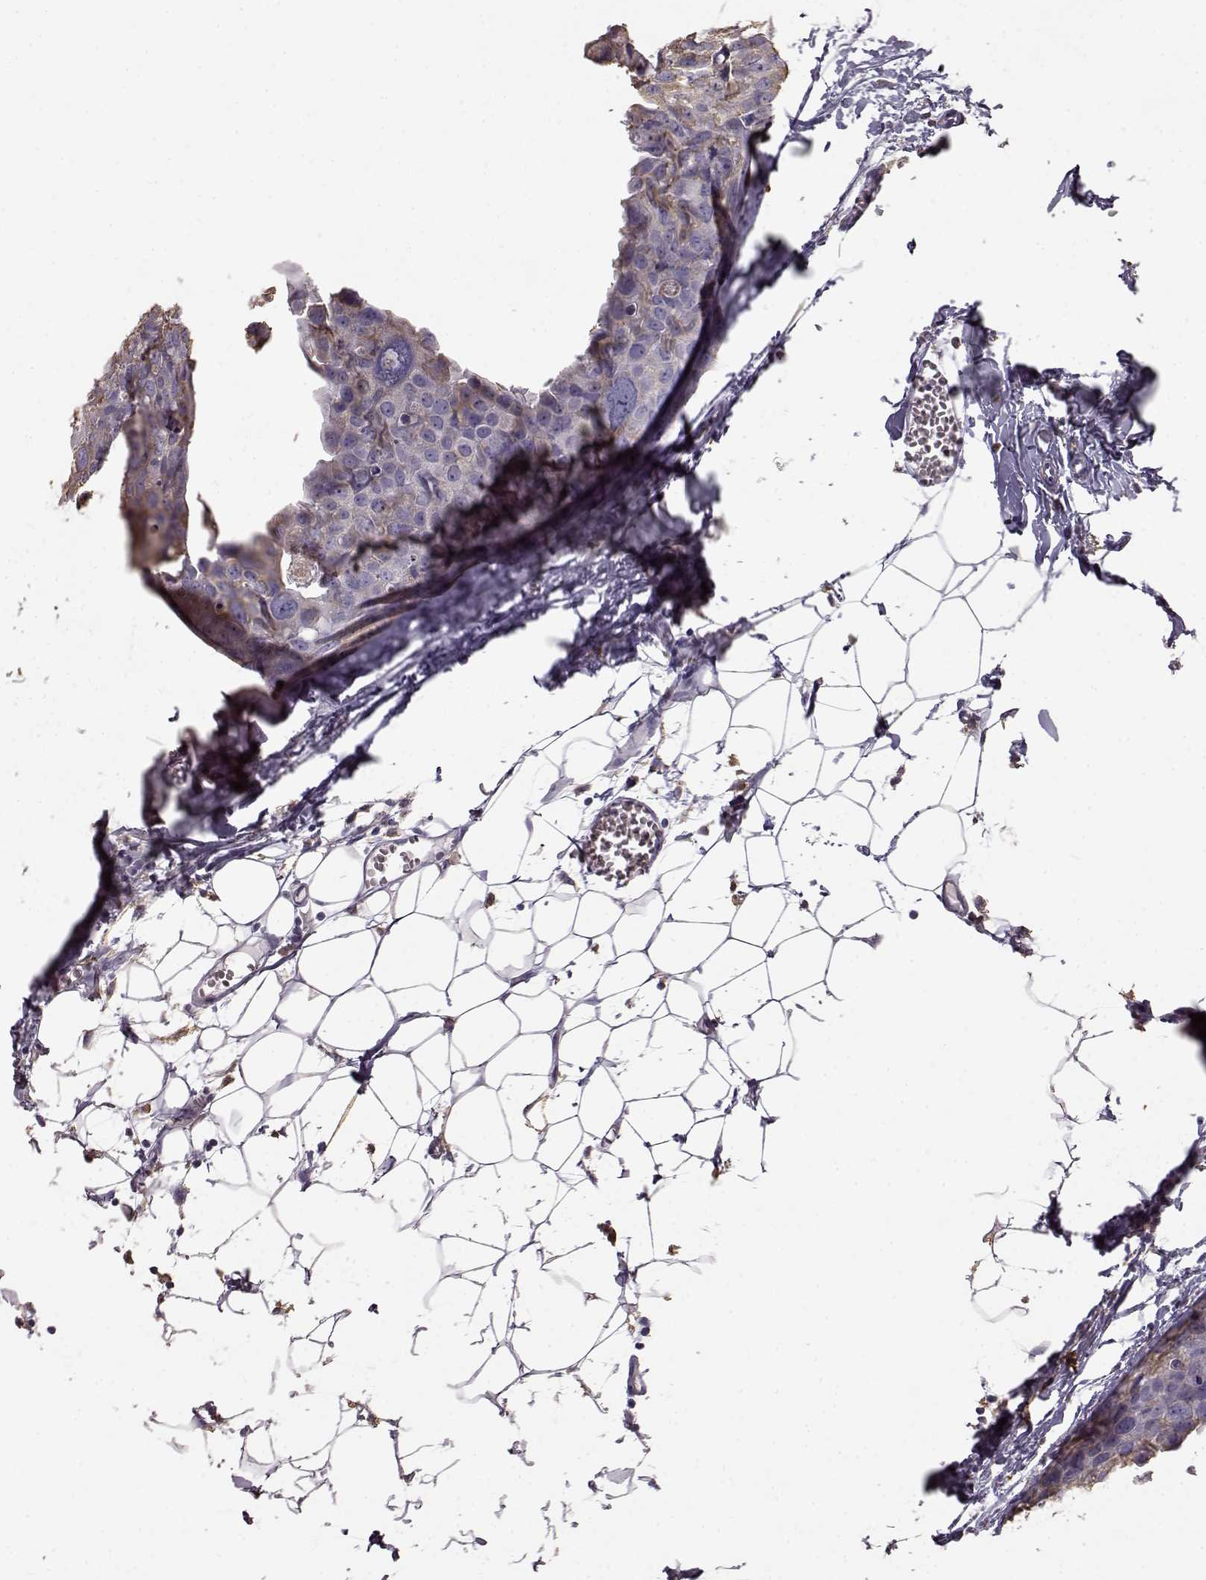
{"staining": {"intensity": "weak", "quantity": "<25%", "location": "cytoplasmic/membranous"}, "tissue": "breast cancer", "cell_type": "Tumor cells", "image_type": "cancer", "snomed": [{"axis": "morphology", "description": "Duct carcinoma"}, {"axis": "topography", "description": "Breast"}], "caption": "The image reveals no staining of tumor cells in breast cancer. Brightfield microscopy of immunohistochemistry (IHC) stained with DAB (3,3'-diaminobenzidine) (brown) and hematoxylin (blue), captured at high magnification.", "gene": "GABRG3", "patient": {"sex": "female", "age": 38}}